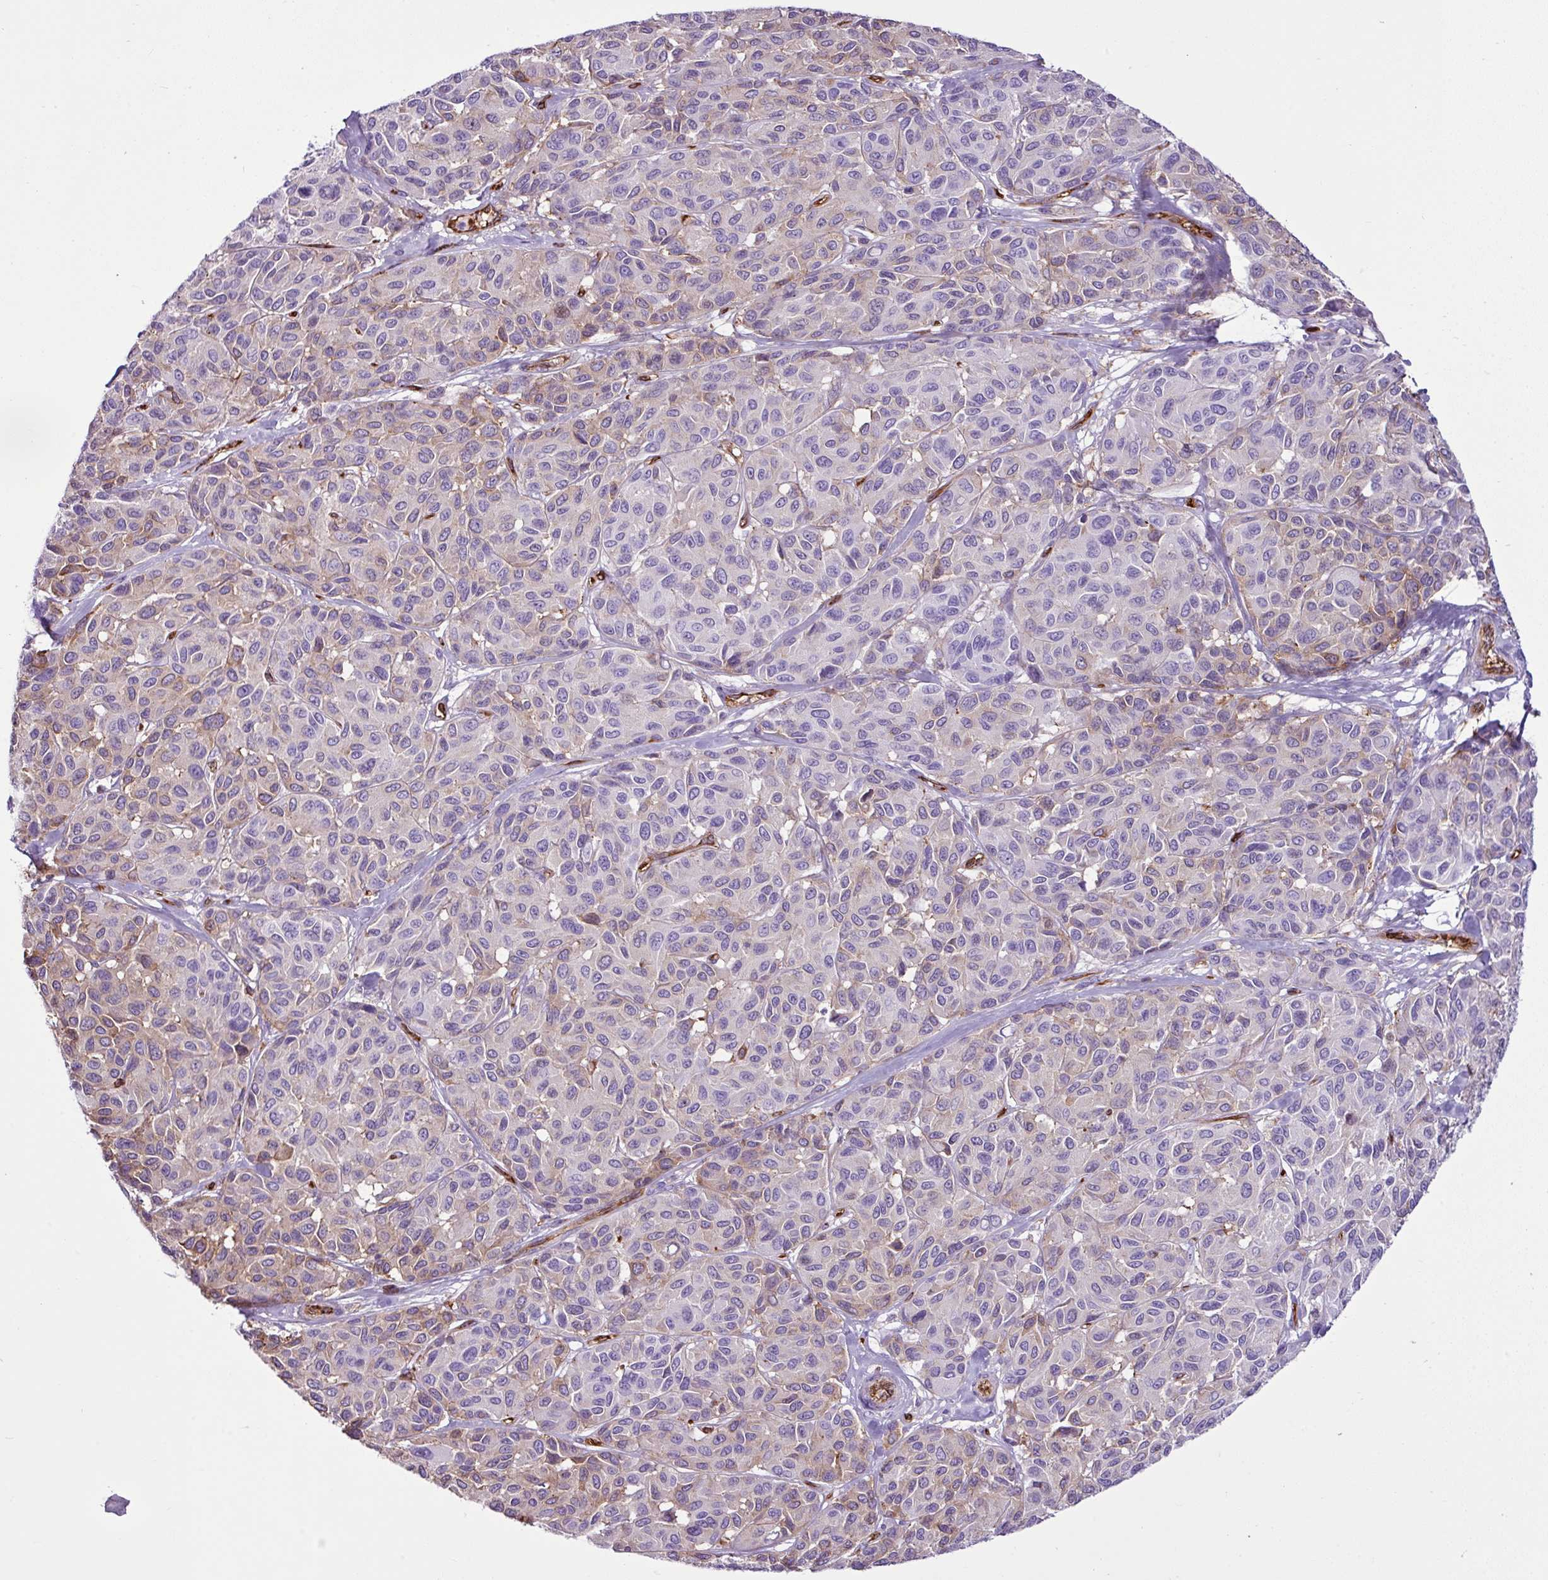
{"staining": {"intensity": "weak", "quantity": "<25%", "location": "cytoplasmic/membranous"}, "tissue": "melanoma", "cell_type": "Tumor cells", "image_type": "cancer", "snomed": [{"axis": "morphology", "description": "Malignant melanoma, NOS"}, {"axis": "topography", "description": "Skin"}], "caption": "Melanoma was stained to show a protein in brown. There is no significant positivity in tumor cells.", "gene": "EME2", "patient": {"sex": "female", "age": 66}}